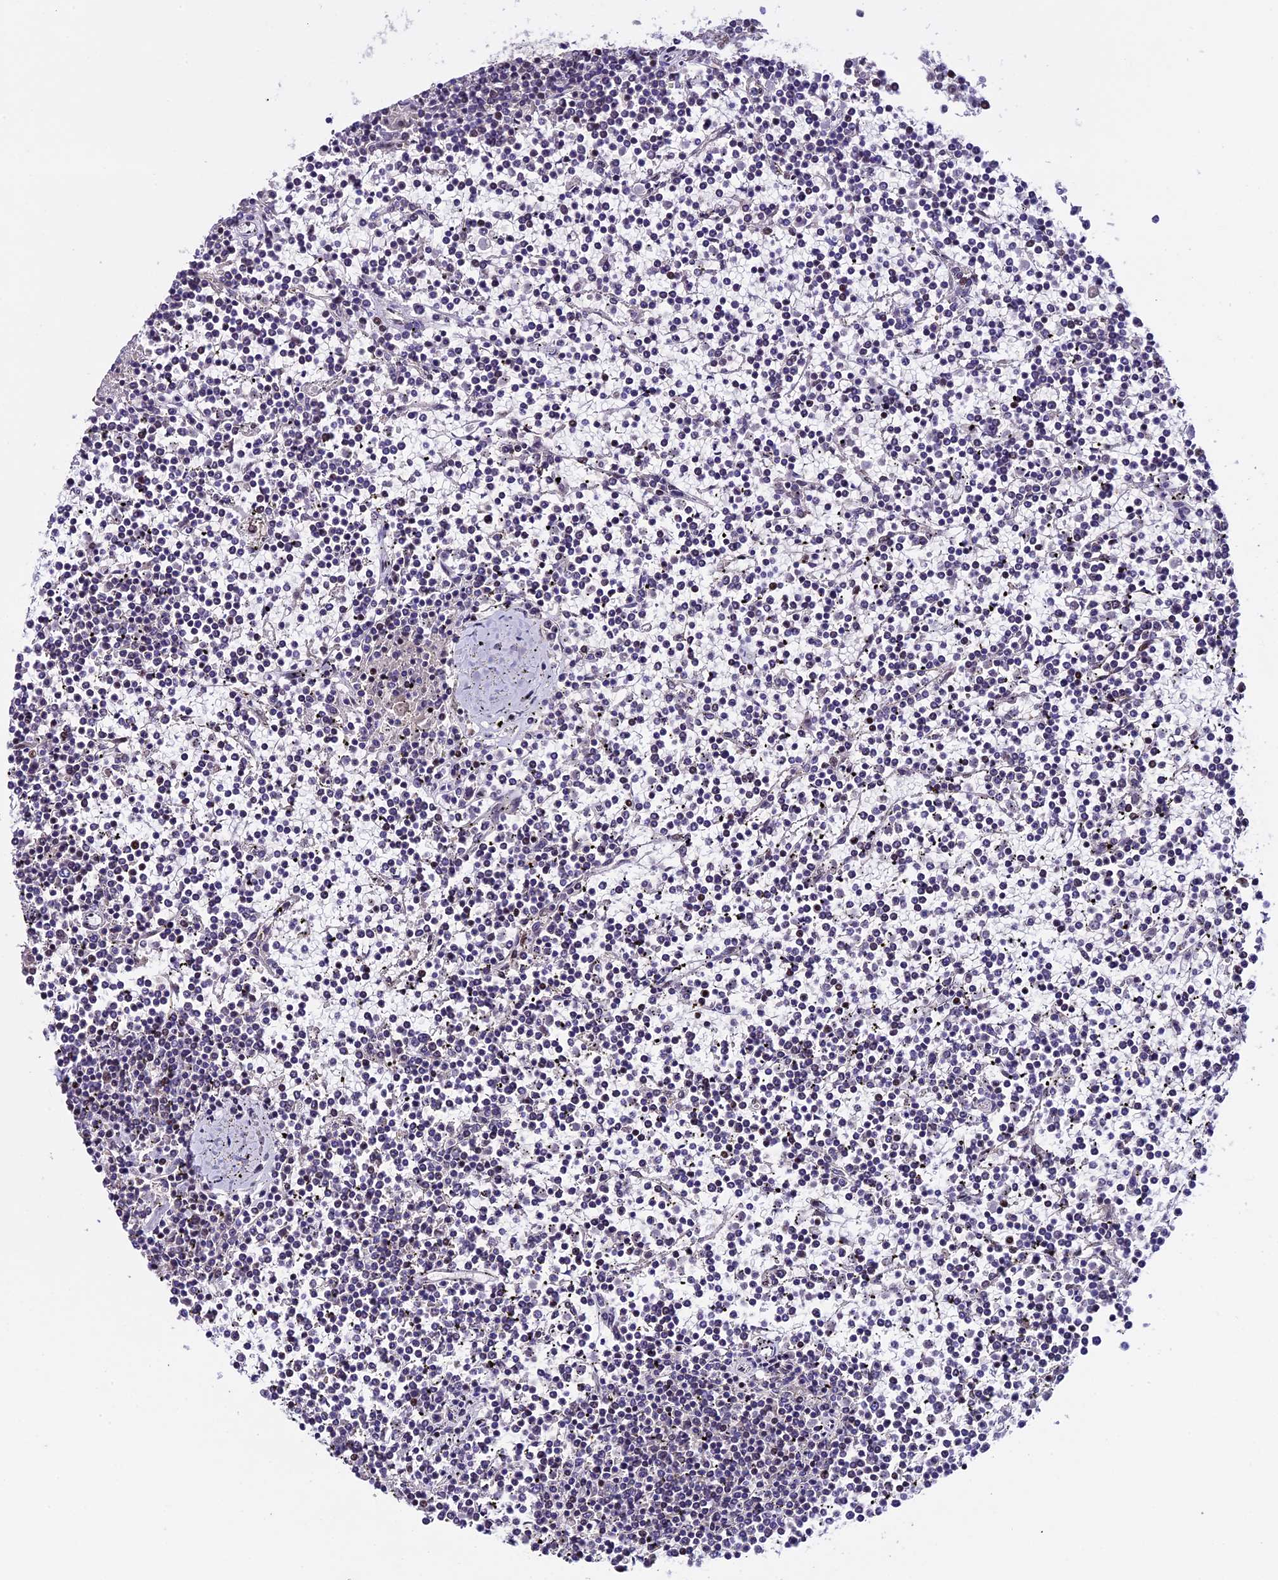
{"staining": {"intensity": "negative", "quantity": "none", "location": "none"}, "tissue": "lymphoma", "cell_type": "Tumor cells", "image_type": "cancer", "snomed": [{"axis": "morphology", "description": "Malignant lymphoma, non-Hodgkin's type, Low grade"}, {"axis": "topography", "description": "Spleen"}], "caption": "Malignant lymphoma, non-Hodgkin's type (low-grade) stained for a protein using immunohistochemistry (IHC) exhibits no staining tumor cells.", "gene": "TCP11L2", "patient": {"sex": "female", "age": 19}}